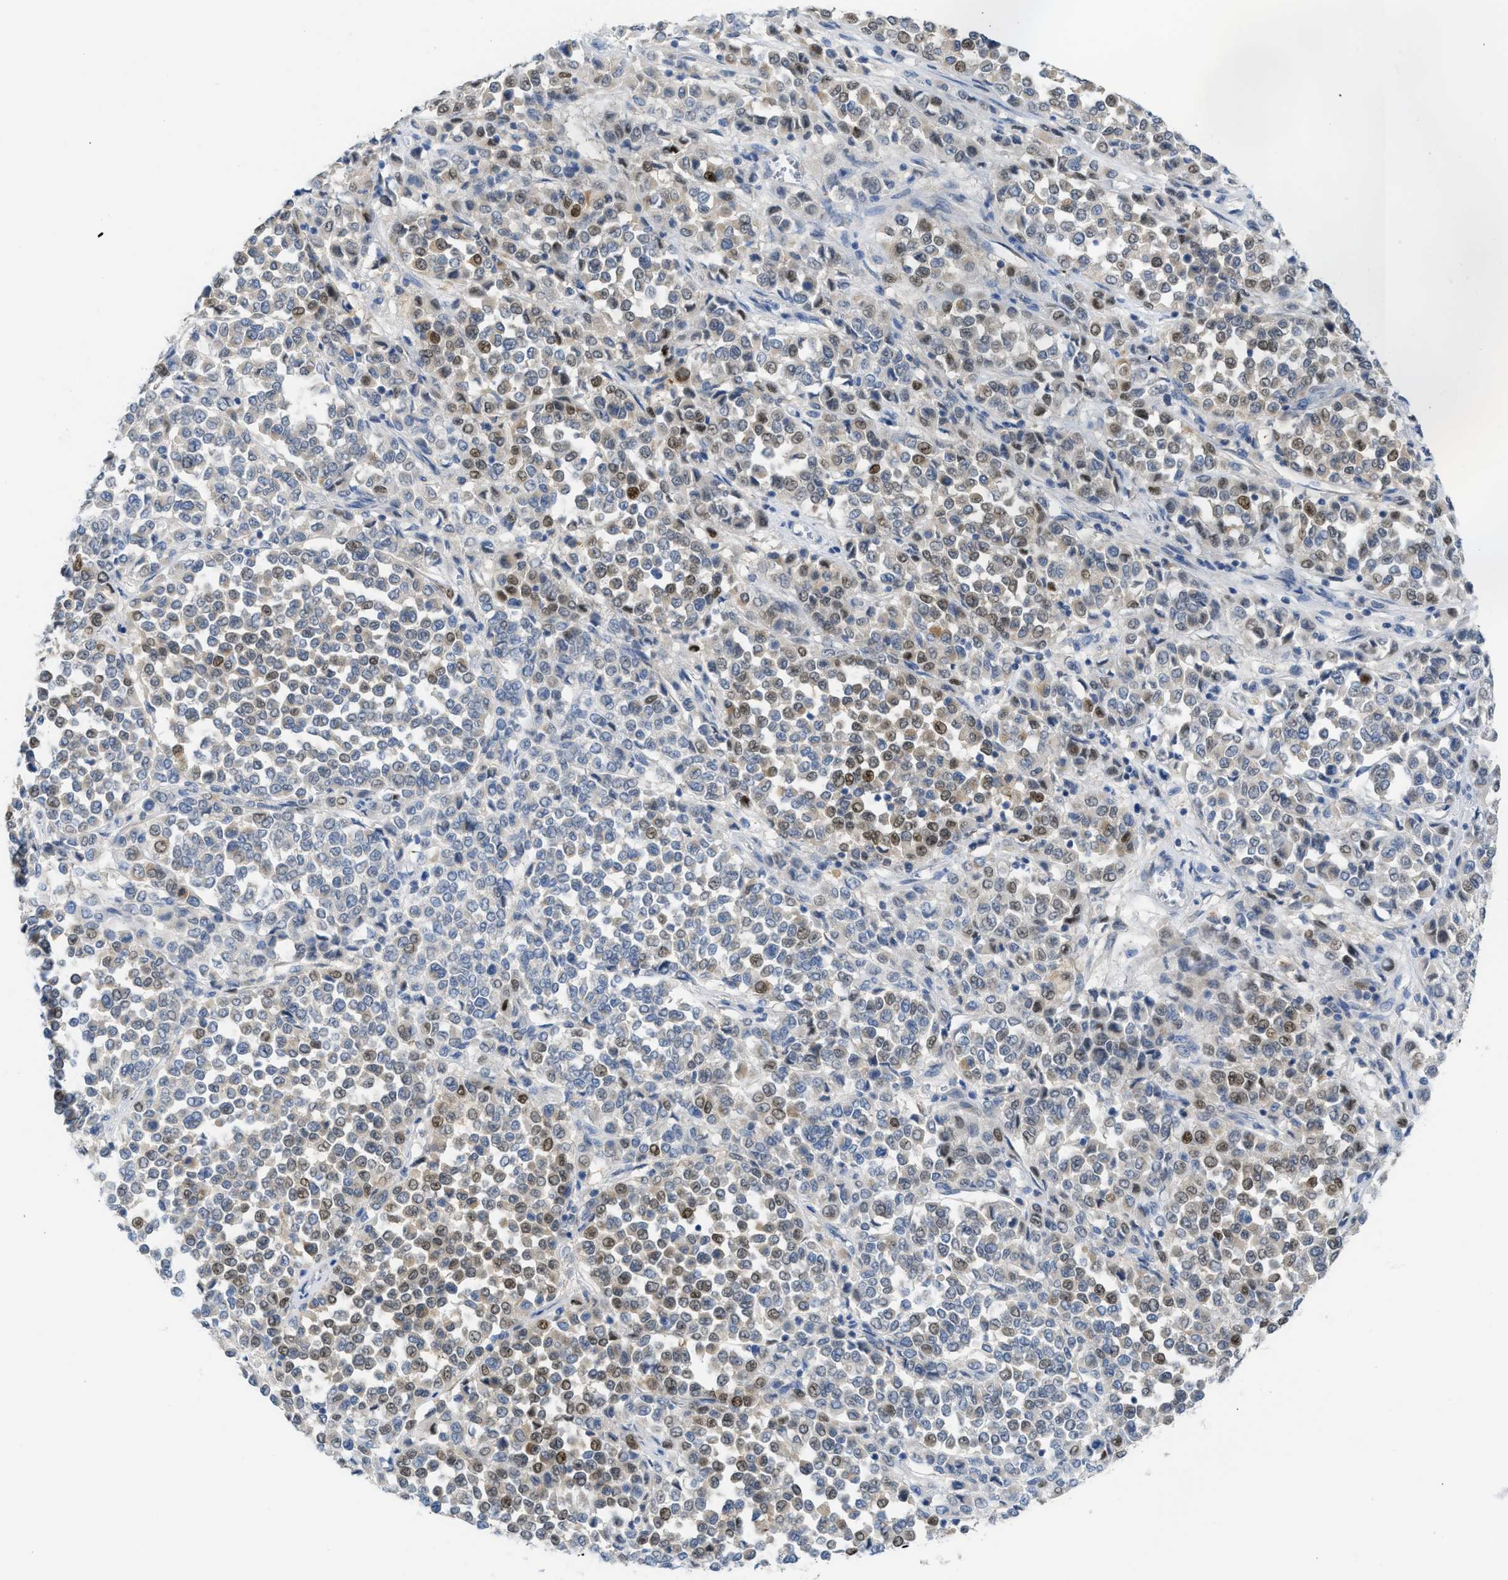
{"staining": {"intensity": "moderate", "quantity": "25%-75%", "location": "cytoplasmic/membranous,nuclear"}, "tissue": "melanoma", "cell_type": "Tumor cells", "image_type": "cancer", "snomed": [{"axis": "morphology", "description": "Malignant melanoma, Metastatic site"}, {"axis": "topography", "description": "Pancreas"}], "caption": "Tumor cells demonstrate moderate cytoplasmic/membranous and nuclear positivity in about 25%-75% of cells in malignant melanoma (metastatic site). Immunohistochemistry stains the protein in brown and the nuclei are stained blue.", "gene": "GATD3", "patient": {"sex": "female", "age": 30}}